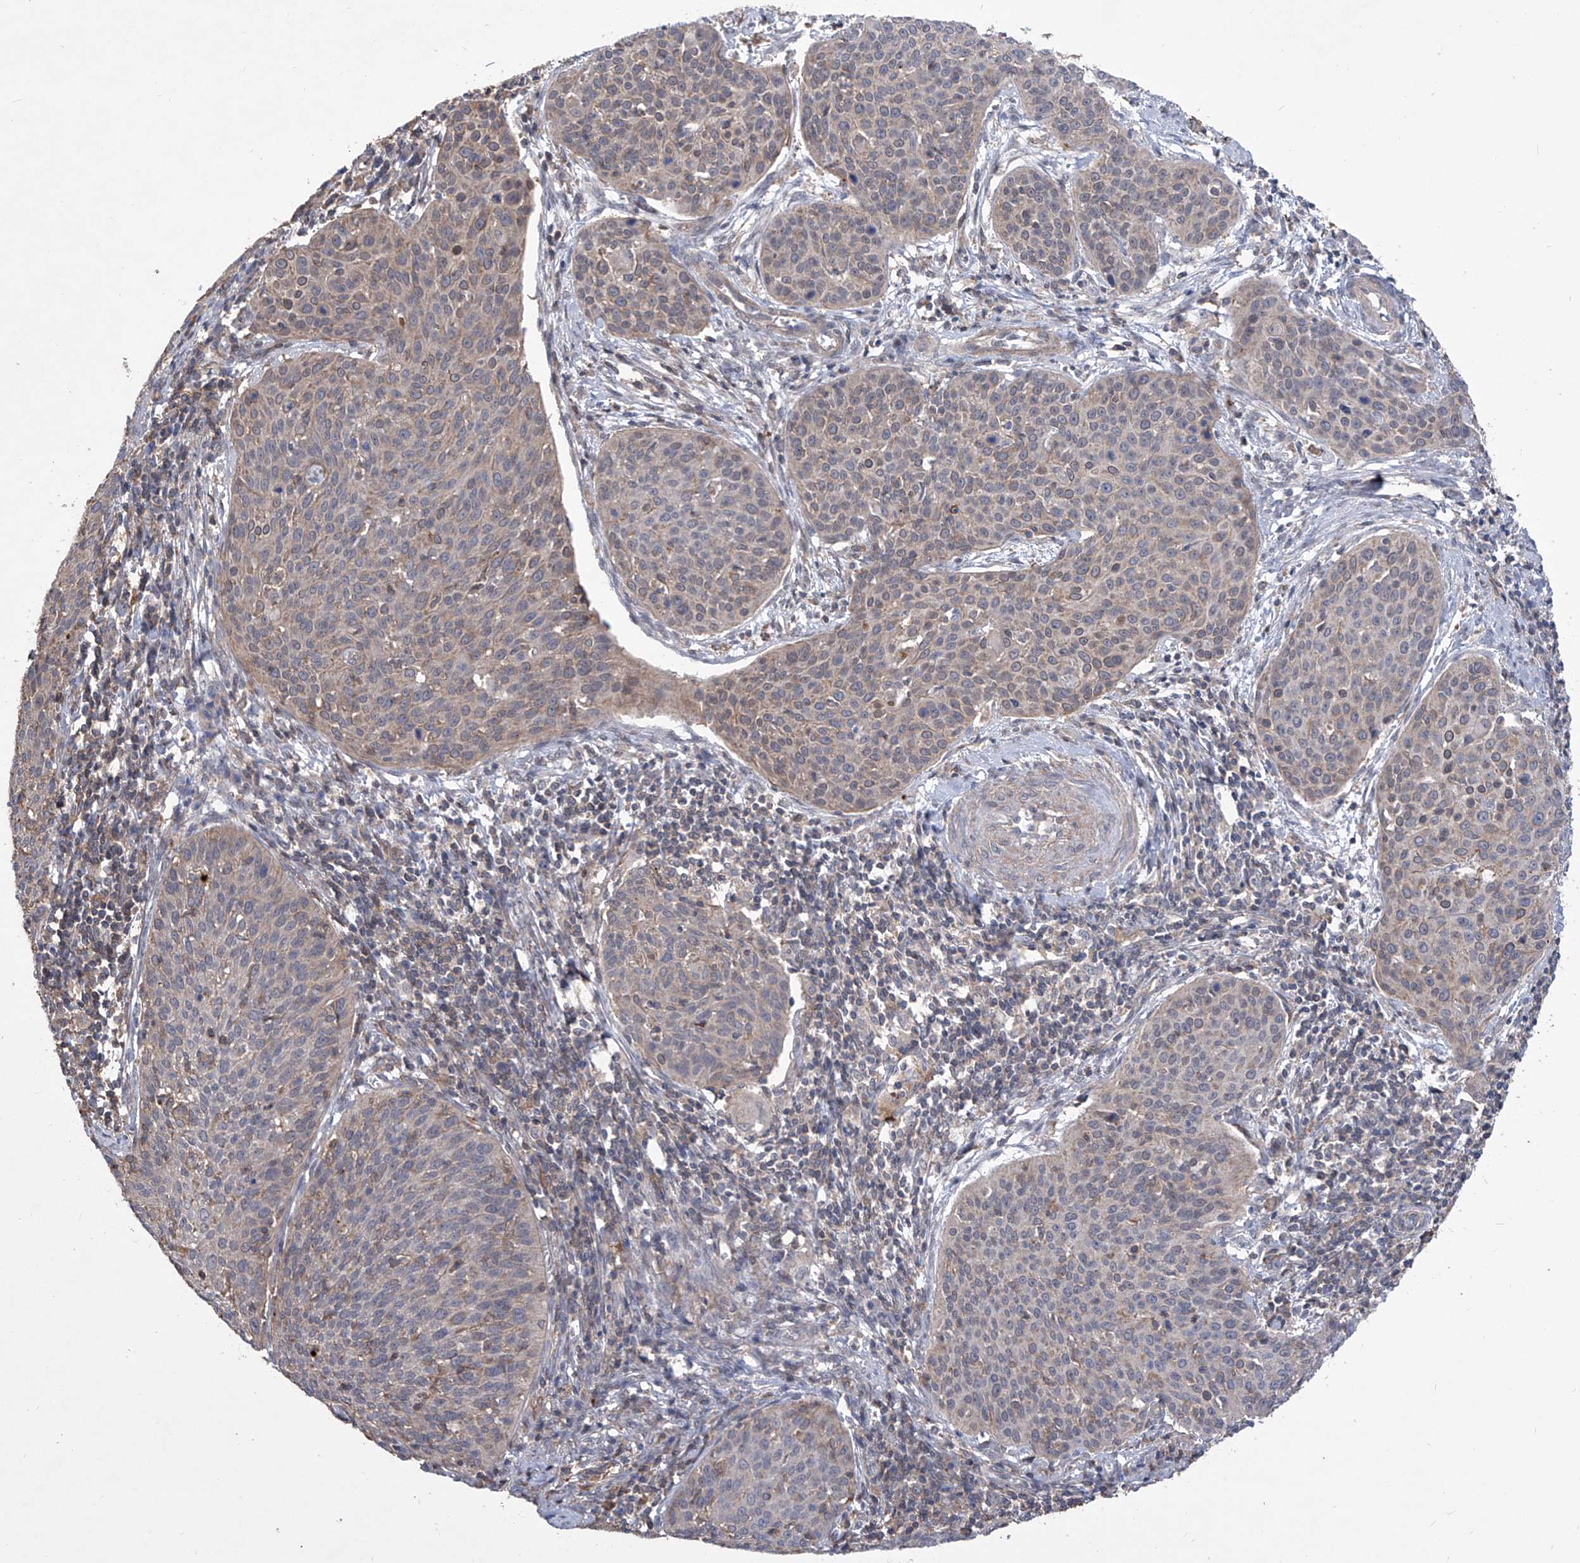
{"staining": {"intensity": "weak", "quantity": "25%-75%", "location": "cytoplasmic/membranous"}, "tissue": "cervical cancer", "cell_type": "Tumor cells", "image_type": "cancer", "snomed": [{"axis": "morphology", "description": "Squamous cell carcinoma, NOS"}, {"axis": "topography", "description": "Cervix"}], "caption": "About 25%-75% of tumor cells in human cervical squamous cell carcinoma show weak cytoplasmic/membranous protein positivity as visualized by brown immunohistochemical staining.", "gene": "KIFC2", "patient": {"sex": "female", "age": 38}}